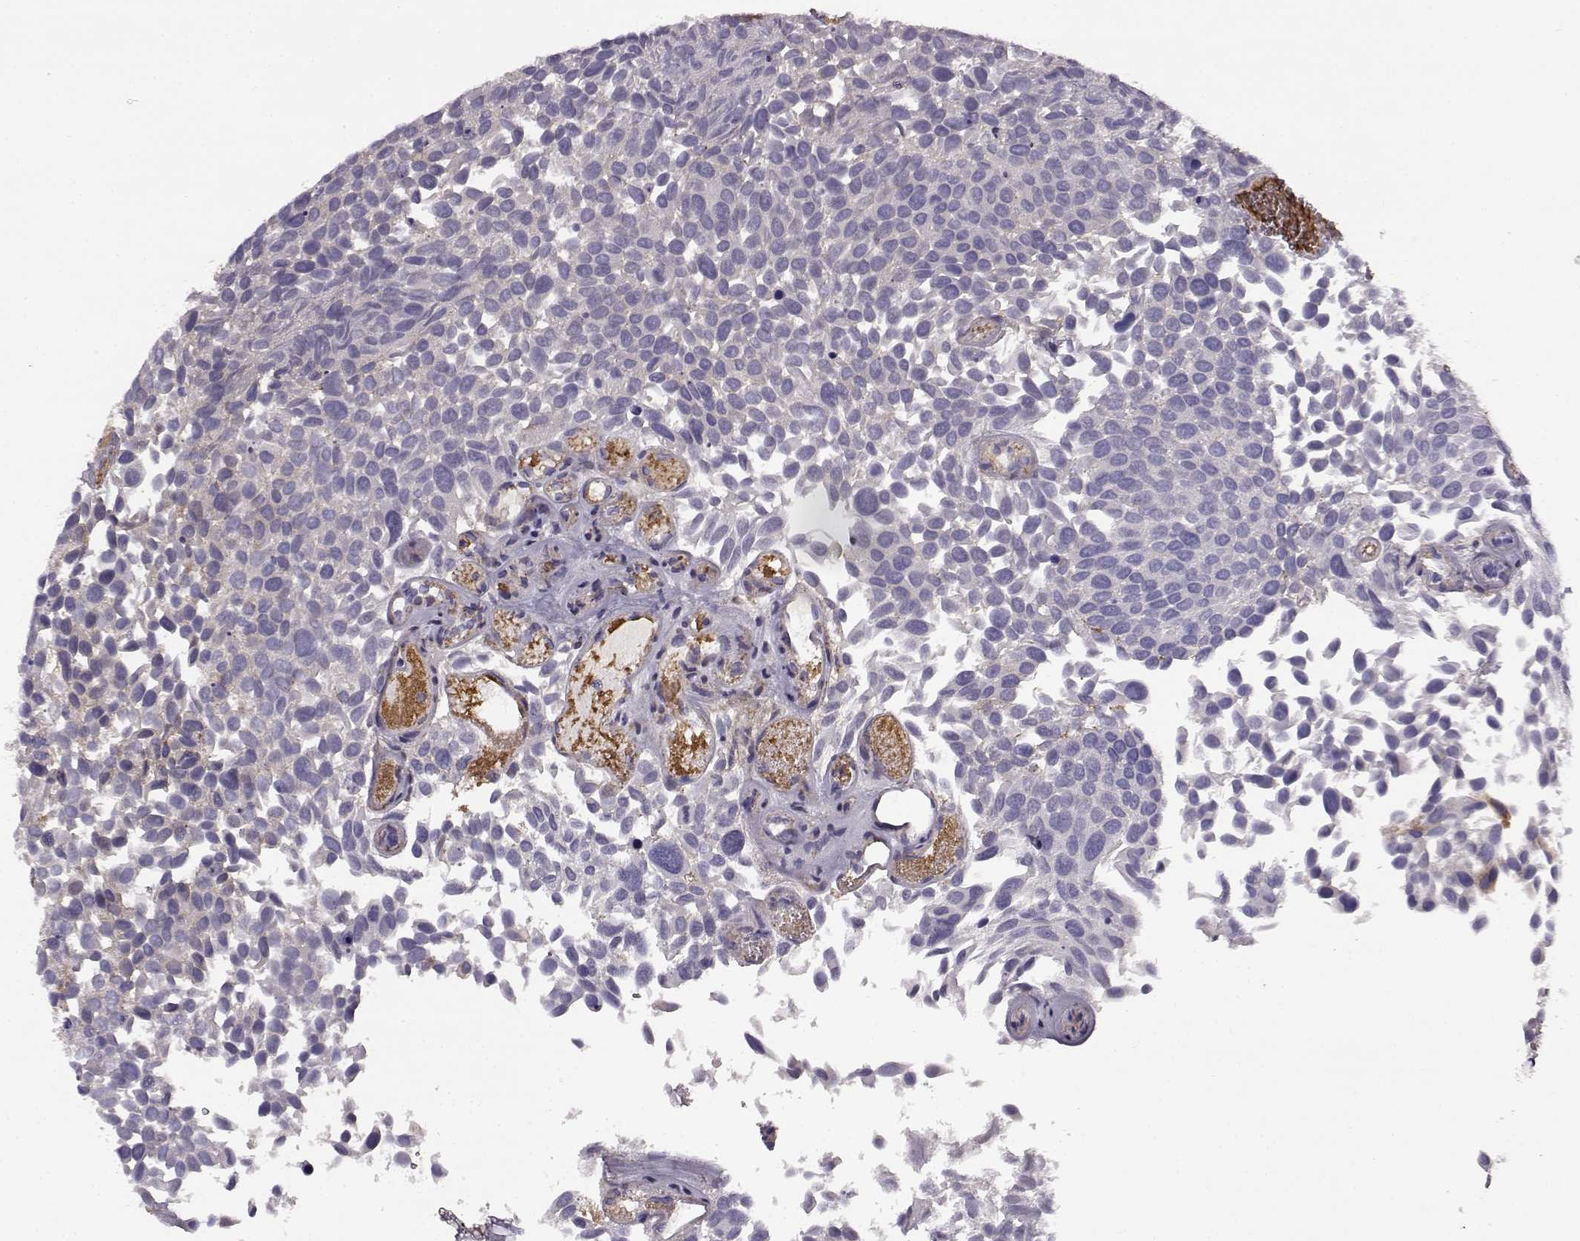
{"staining": {"intensity": "negative", "quantity": "none", "location": "none"}, "tissue": "urothelial cancer", "cell_type": "Tumor cells", "image_type": "cancer", "snomed": [{"axis": "morphology", "description": "Urothelial carcinoma, Low grade"}, {"axis": "topography", "description": "Urinary bladder"}], "caption": "The immunohistochemistry (IHC) histopathology image has no significant staining in tumor cells of urothelial cancer tissue.", "gene": "TRIM69", "patient": {"sex": "female", "age": 69}}